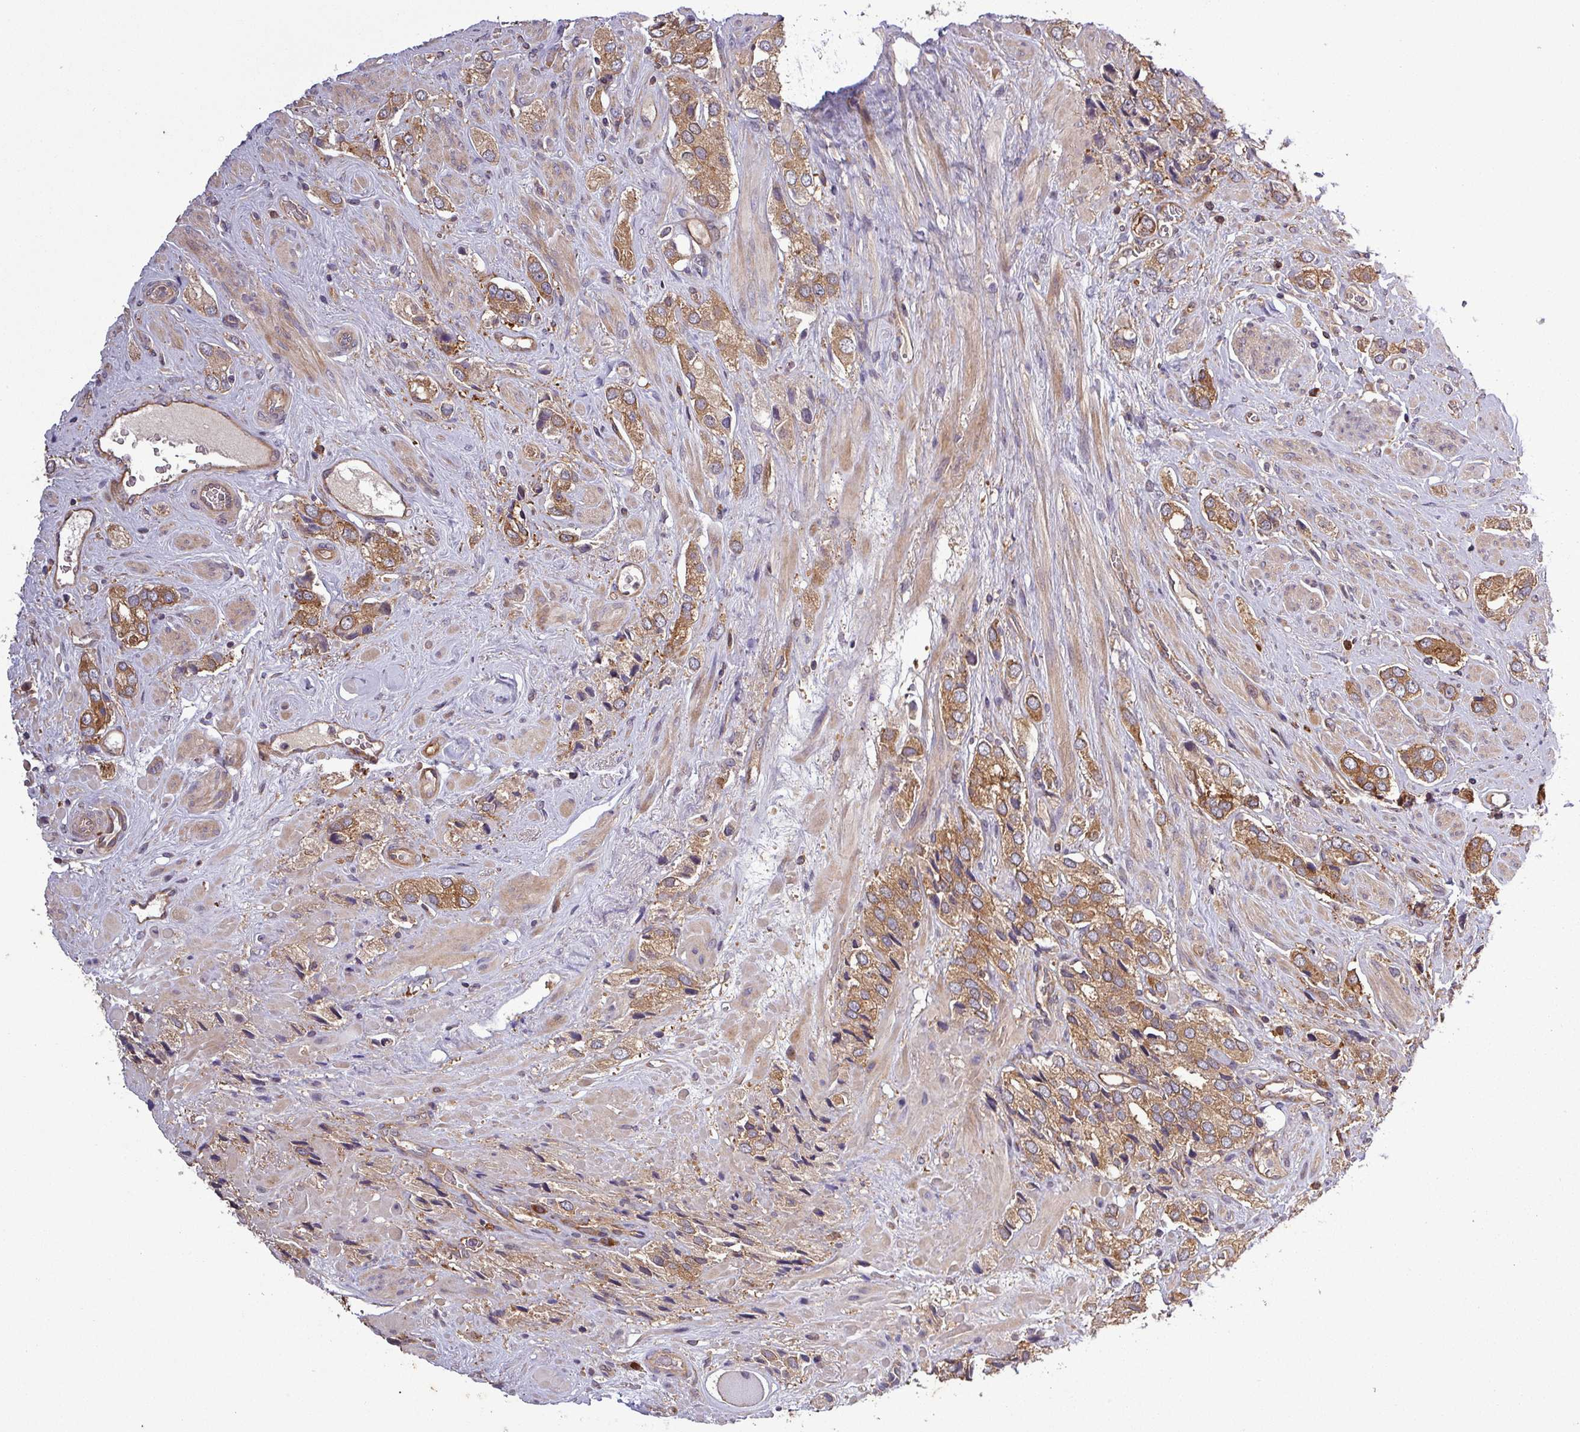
{"staining": {"intensity": "moderate", "quantity": ">75%", "location": "cytoplasmic/membranous"}, "tissue": "prostate cancer", "cell_type": "Tumor cells", "image_type": "cancer", "snomed": [{"axis": "morphology", "description": "Adenocarcinoma, High grade"}, {"axis": "topography", "description": "Prostate and seminal vesicle, NOS"}], "caption": "Immunohistochemical staining of human prostate cancer demonstrates moderate cytoplasmic/membranous protein staining in about >75% of tumor cells.", "gene": "SIRPB2", "patient": {"sex": "male", "age": 64}}